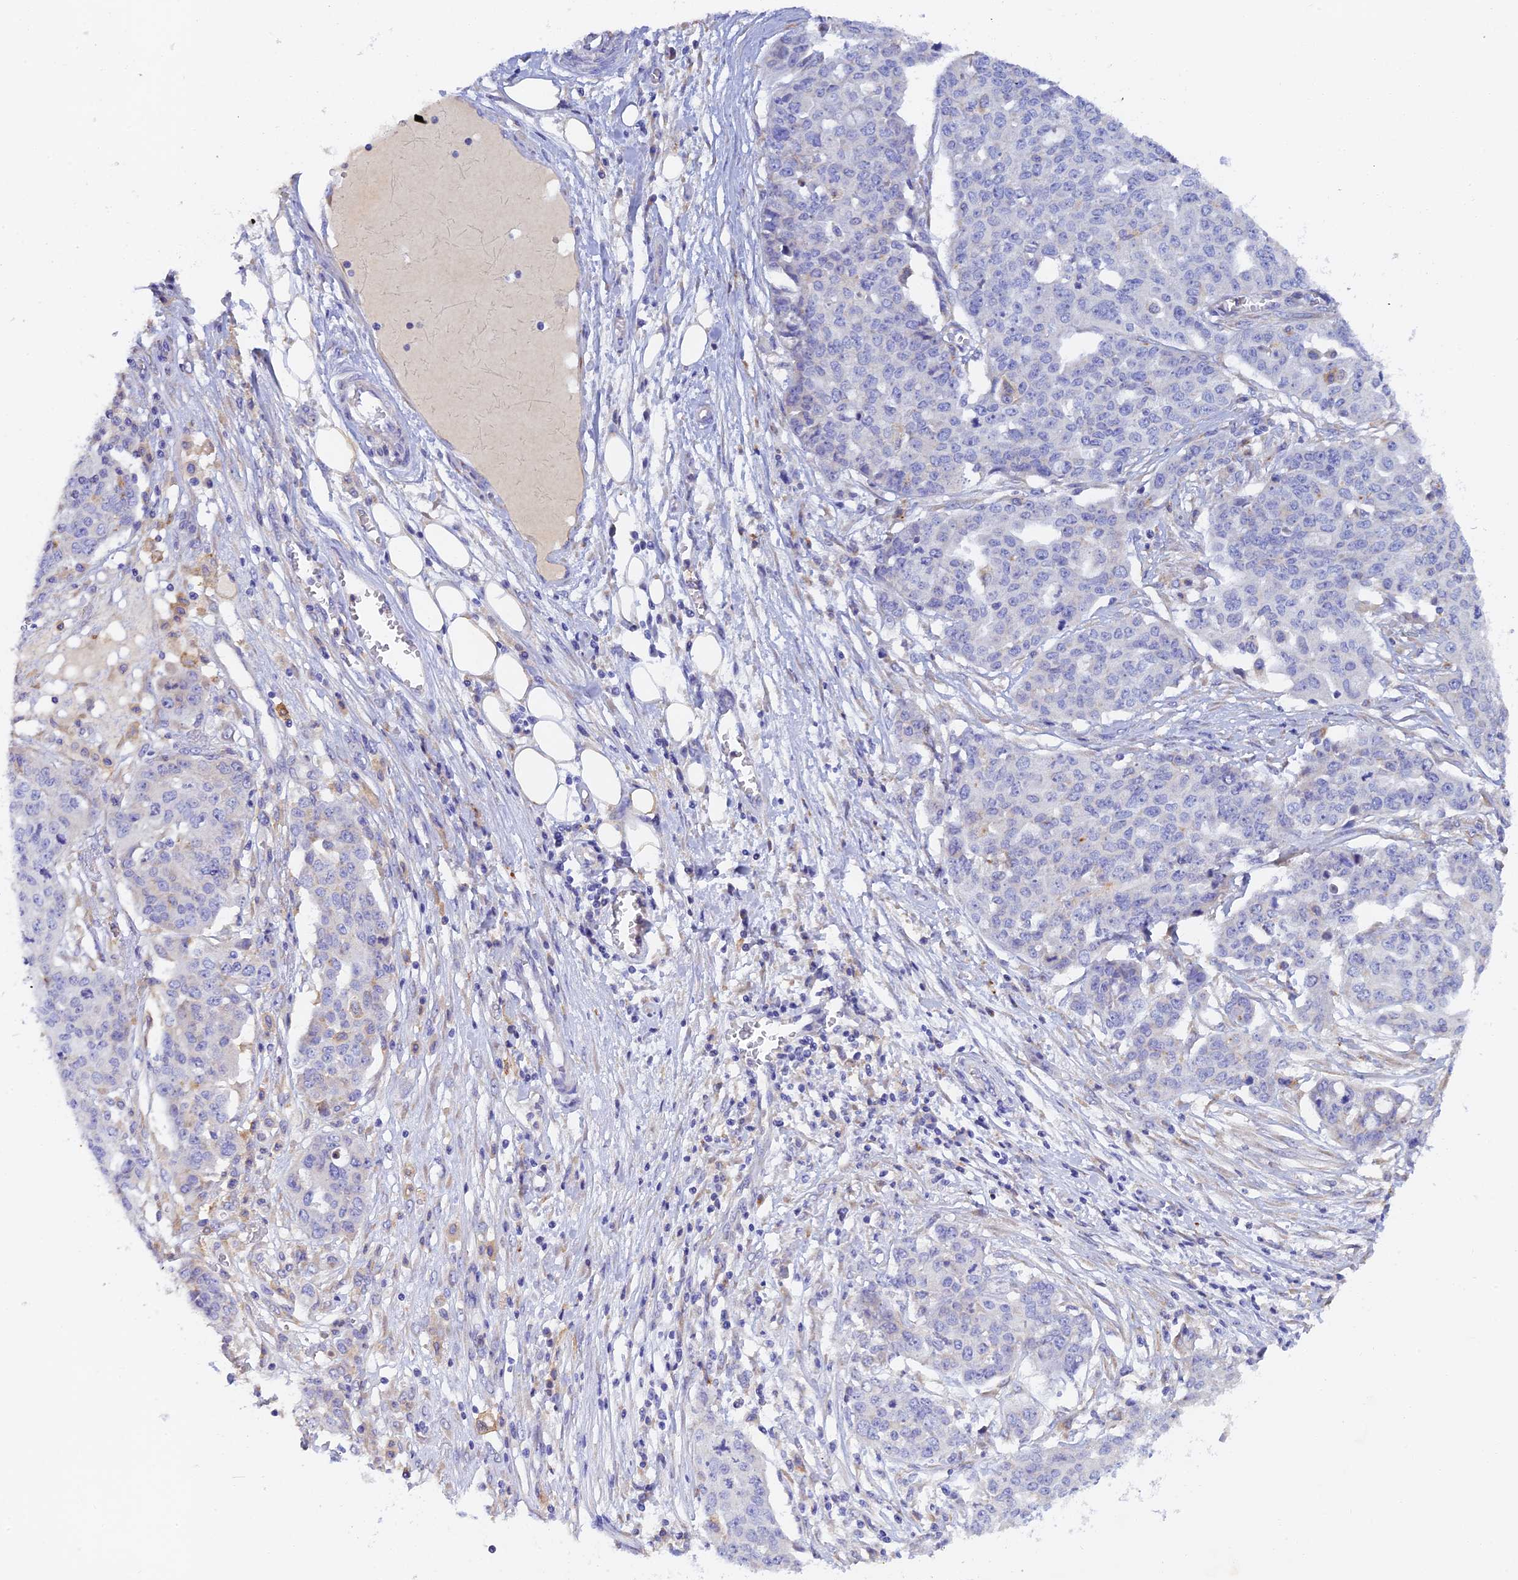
{"staining": {"intensity": "negative", "quantity": "none", "location": "none"}, "tissue": "ovarian cancer", "cell_type": "Tumor cells", "image_type": "cancer", "snomed": [{"axis": "morphology", "description": "Cystadenocarcinoma, serous, NOS"}, {"axis": "topography", "description": "Soft tissue"}, {"axis": "topography", "description": "Ovary"}], "caption": "This is a micrograph of IHC staining of ovarian cancer (serous cystadenocarcinoma), which shows no expression in tumor cells. (DAB (3,3'-diaminobenzidine) immunohistochemistry (IHC), high magnification).", "gene": "RPGRIP1L", "patient": {"sex": "female", "age": 57}}